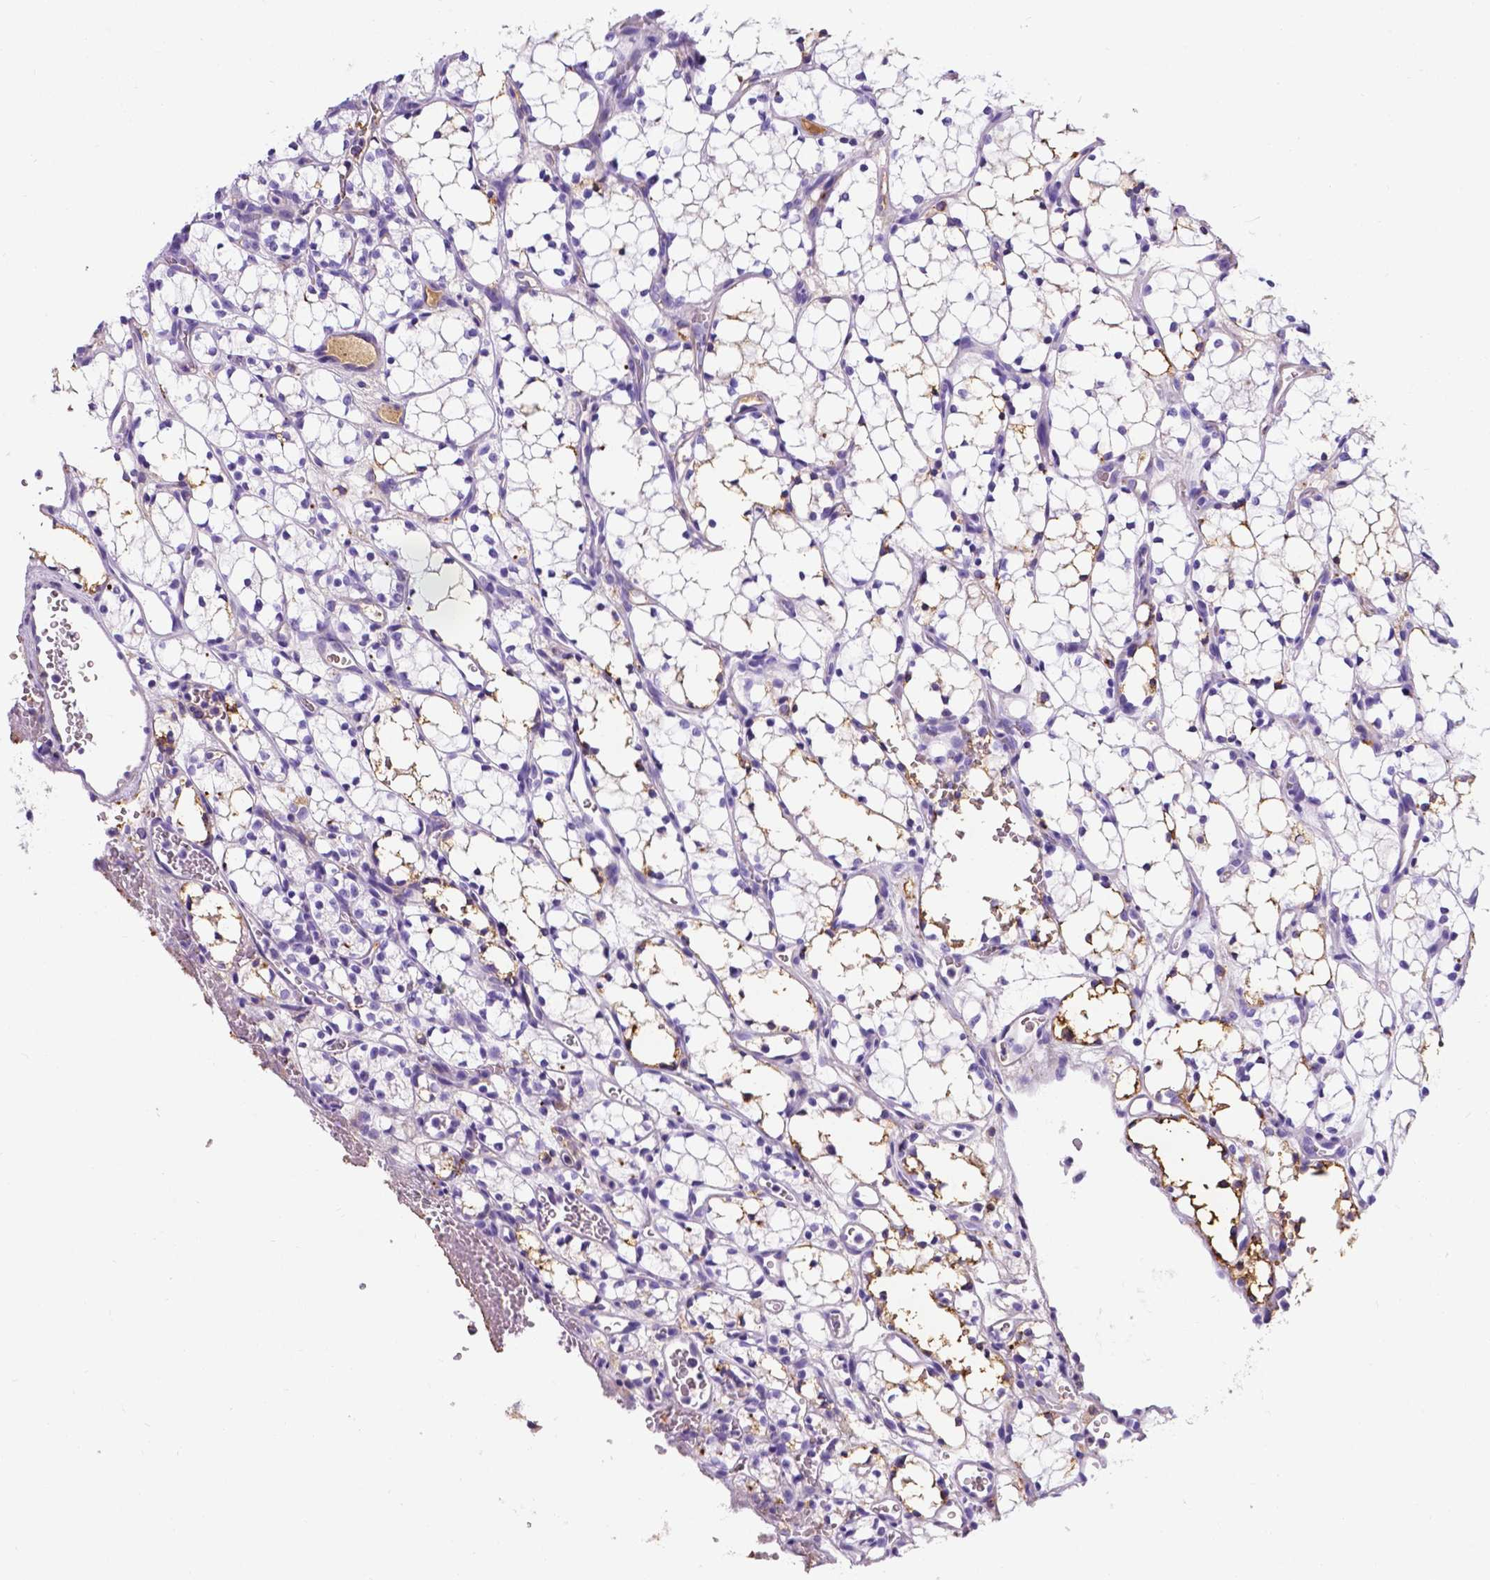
{"staining": {"intensity": "negative", "quantity": "none", "location": "none"}, "tissue": "renal cancer", "cell_type": "Tumor cells", "image_type": "cancer", "snomed": [{"axis": "morphology", "description": "Adenocarcinoma, NOS"}, {"axis": "topography", "description": "Kidney"}], "caption": "Renal cancer was stained to show a protein in brown. There is no significant expression in tumor cells.", "gene": "APOE", "patient": {"sex": "female", "age": 69}}